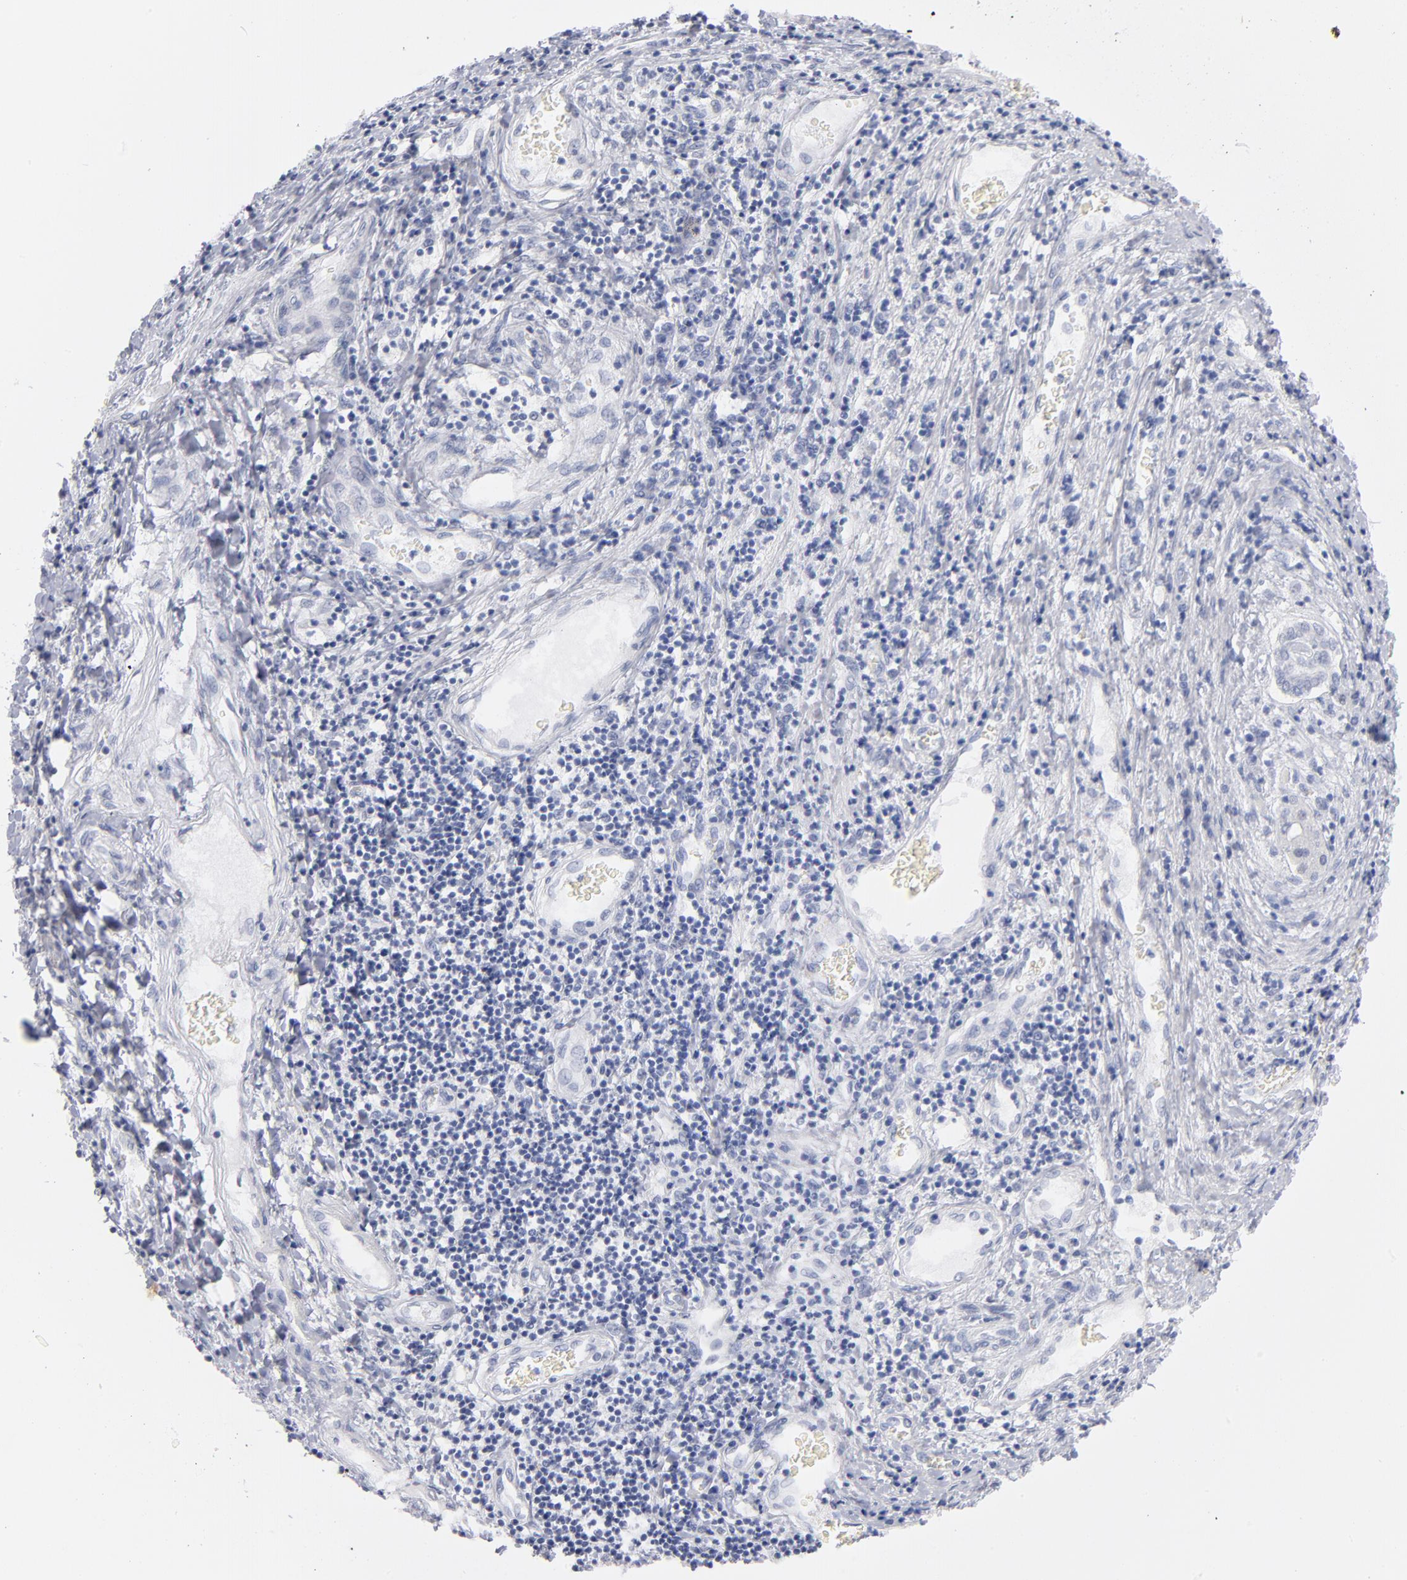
{"staining": {"intensity": "negative", "quantity": "none", "location": "none"}, "tissue": "liver cancer", "cell_type": "Tumor cells", "image_type": "cancer", "snomed": [{"axis": "morphology", "description": "Carcinoma, Hepatocellular, NOS"}, {"axis": "topography", "description": "Liver"}], "caption": "The immunohistochemistry (IHC) photomicrograph has no significant expression in tumor cells of liver cancer (hepatocellular carcinoma) tissue.", "gene": "KHNYN", "patient": {"sex": "male", "age": 24}}